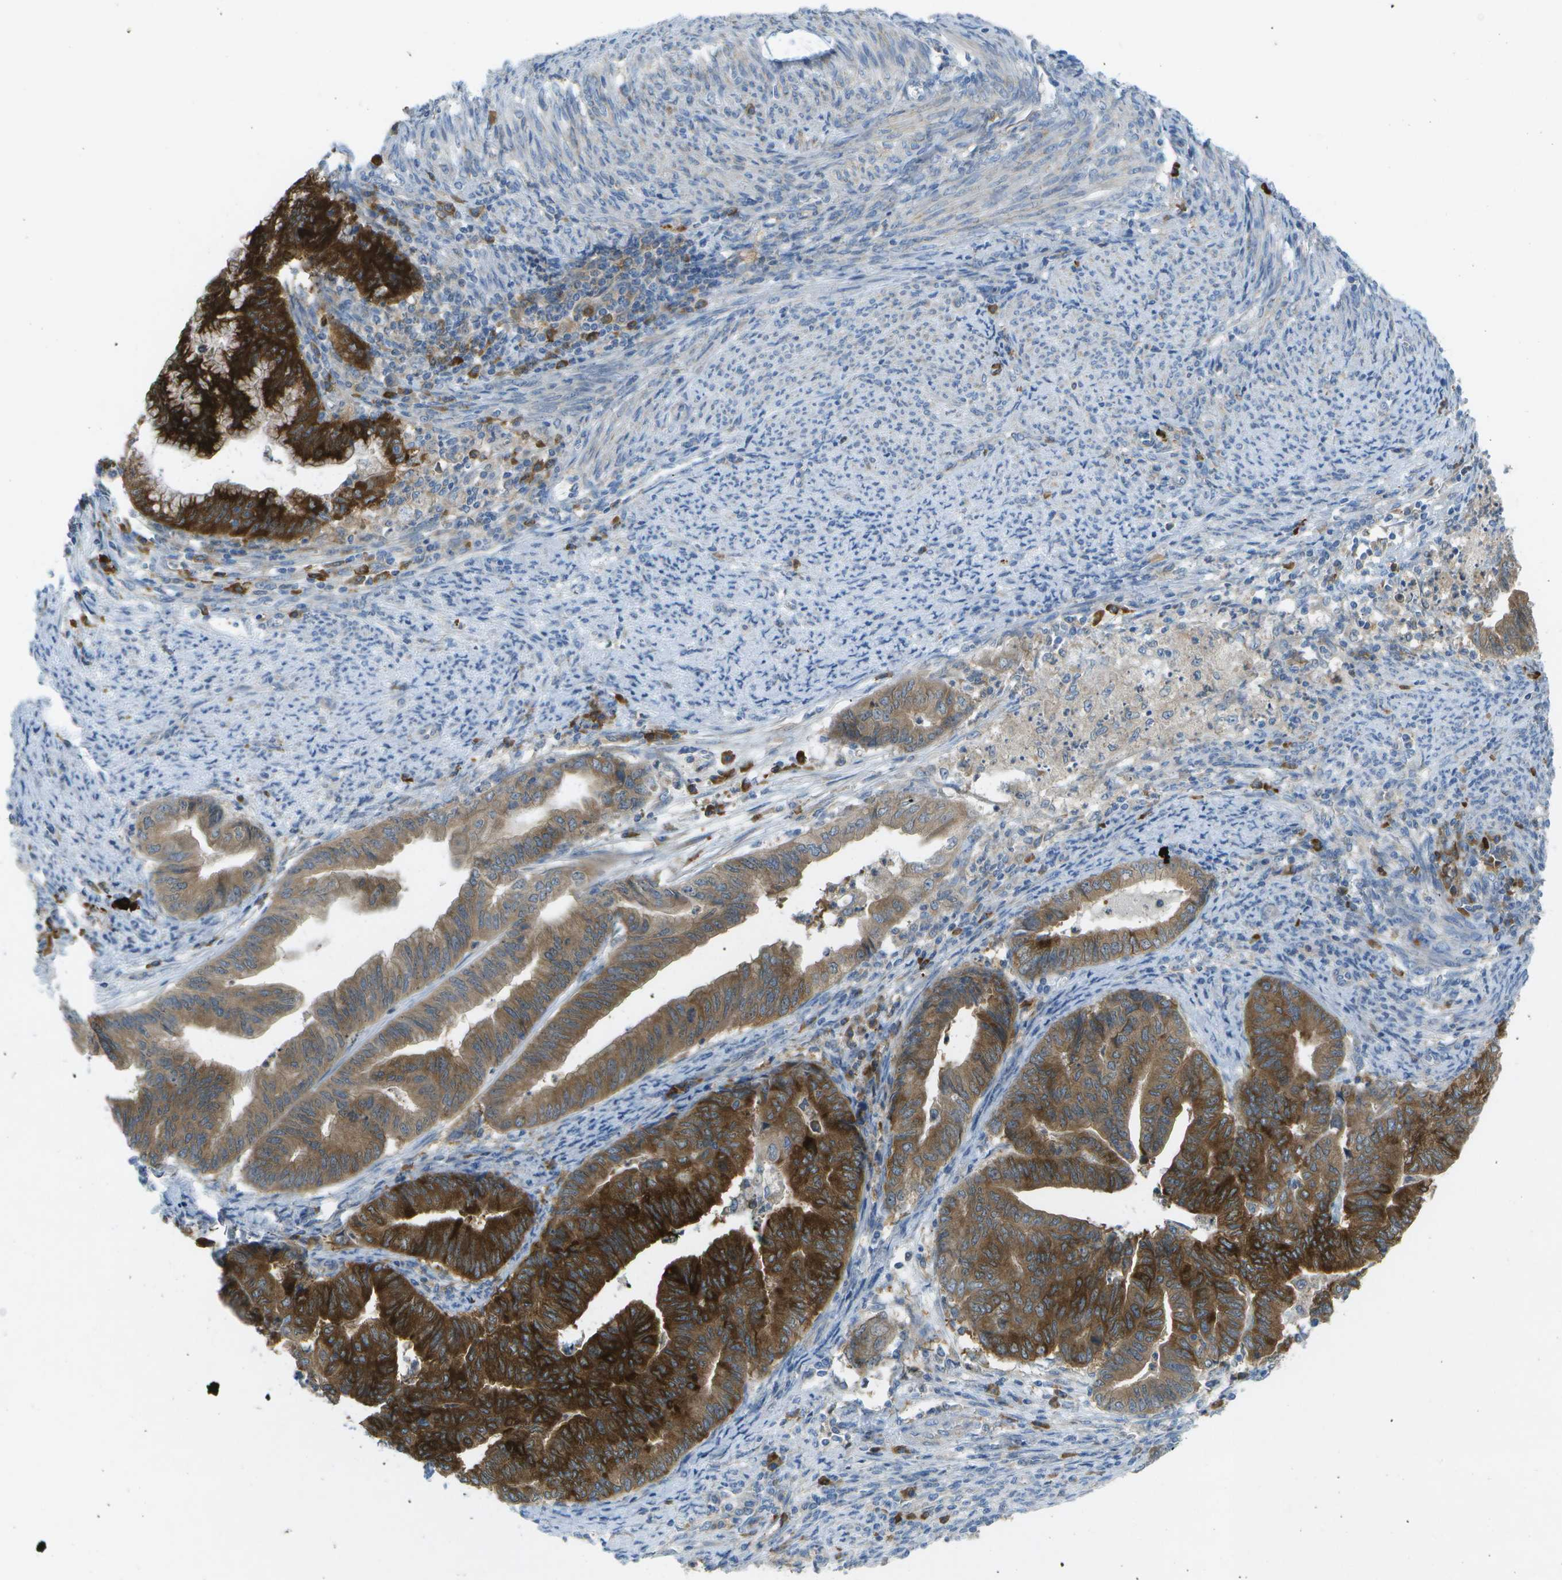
{"staining": {"intensity": "strong", "quantity": ">75%", "location": "cytoplasmic/membranous"}, "tissue": "endometrial cancer", "cell_type": "Tumor cells", "image_type": "cancer", "snomed": [{"axis": "morphology", "description": "Adenocarcinoma, NOS"}, {"axis": "topography", "description": "Endometrium"}], "caption": "Endometrial cancer was stained to show a protein in brown. There is high levels of strong cytoplasmic/membranous expression in approximately >75% of tumor cells.", "gene": "WNK2", "patient": {"sex": "female", "age": 79}}